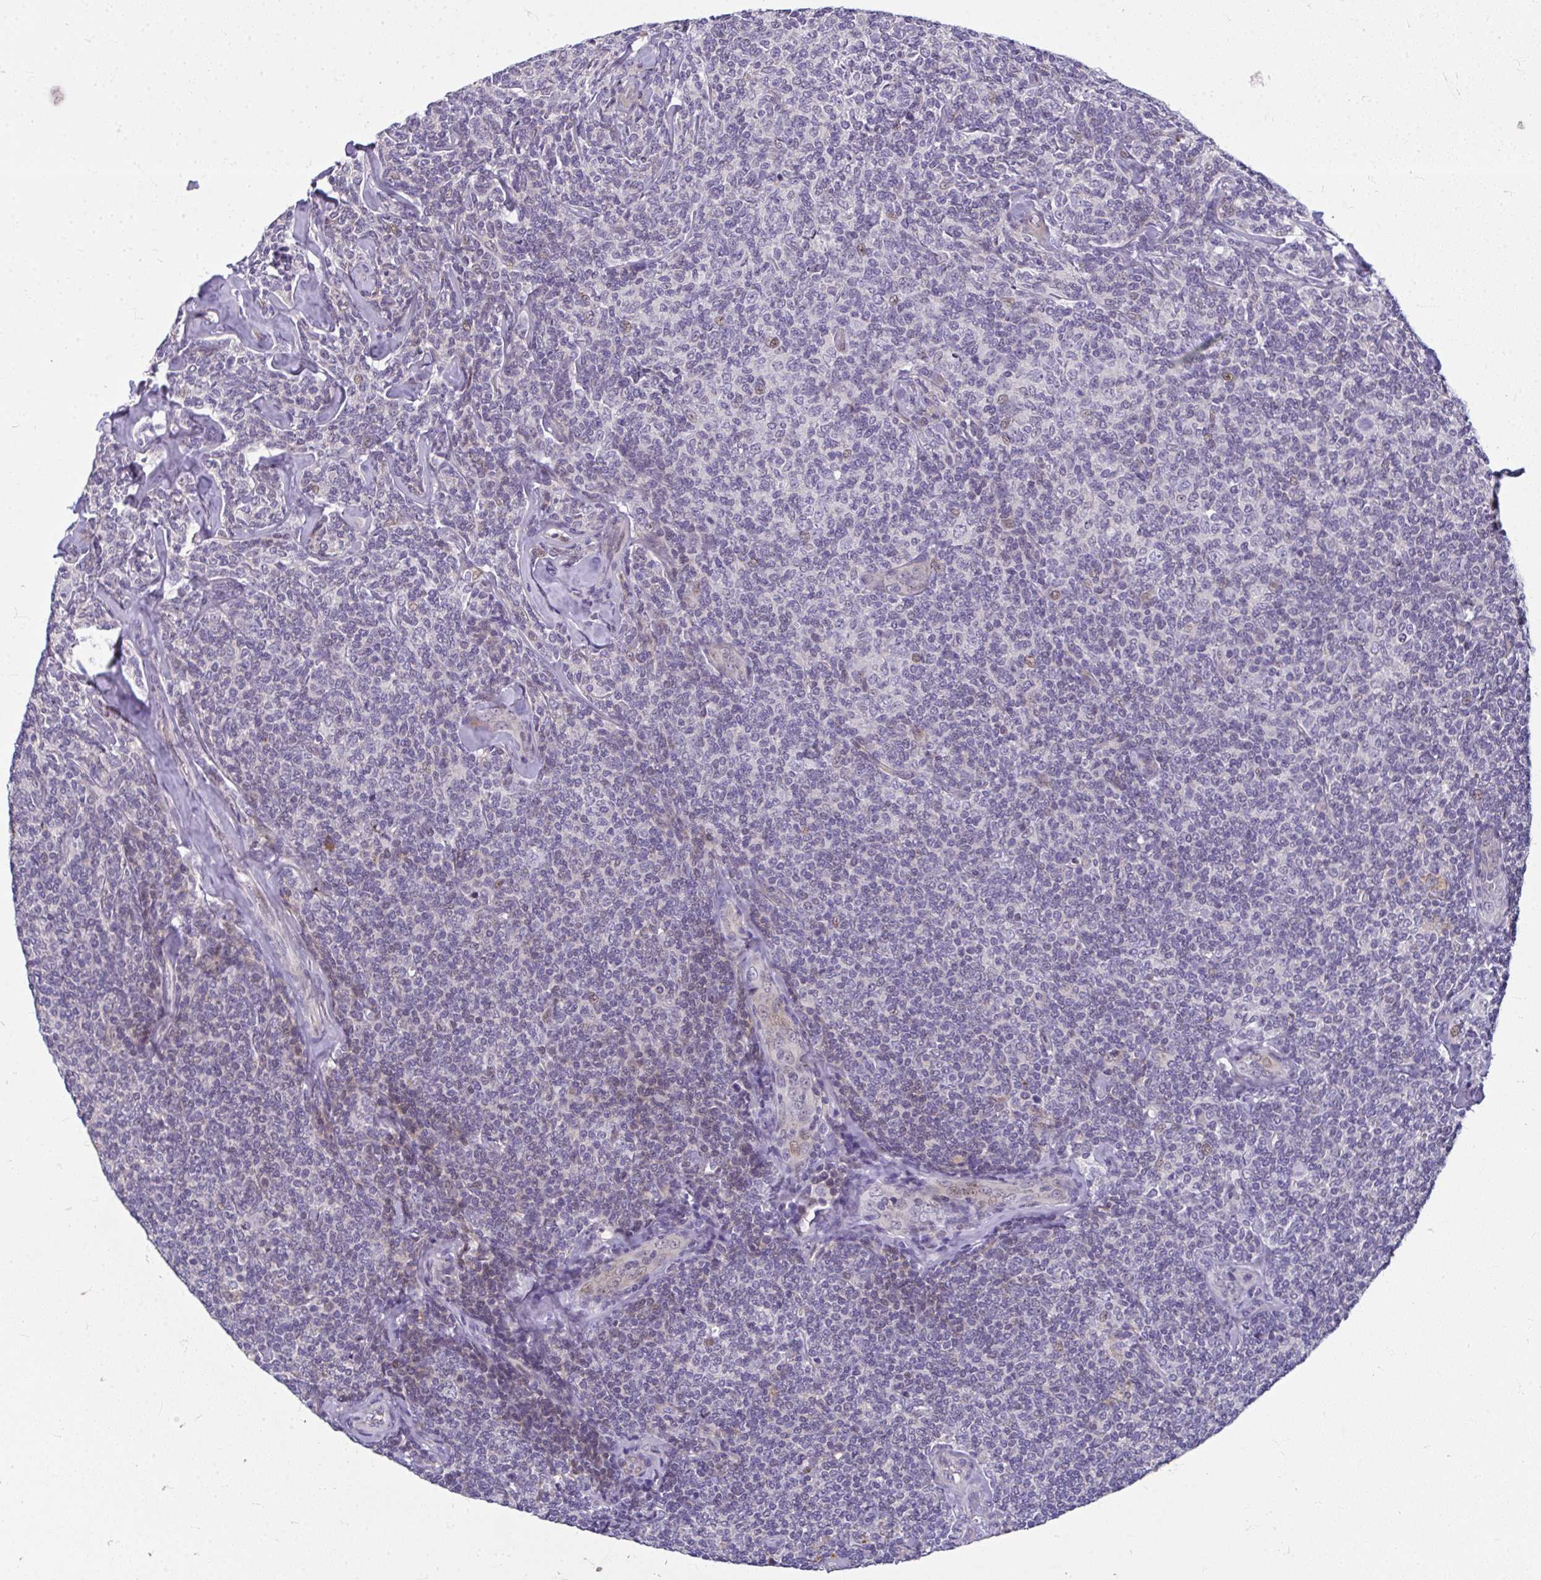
{"staining": {"intensity": "negative", "quantity": "none", "location": "none"}, "tissue": "lymphoma", "cell_type": "Tumor cells", "image_type": "cancer", "snomed": [{"axis": "morphology", "description": "Malignant lymphoma, non-Hodgkin's type, Low grade"}, {"axis": "topography", "description": "Lymph node"}], "caption": "The micrograph demonstrates no staining of tumor cells in lymphoma.", "gene": "ODF1", "patient": {"sex": "female", "age": 56}}